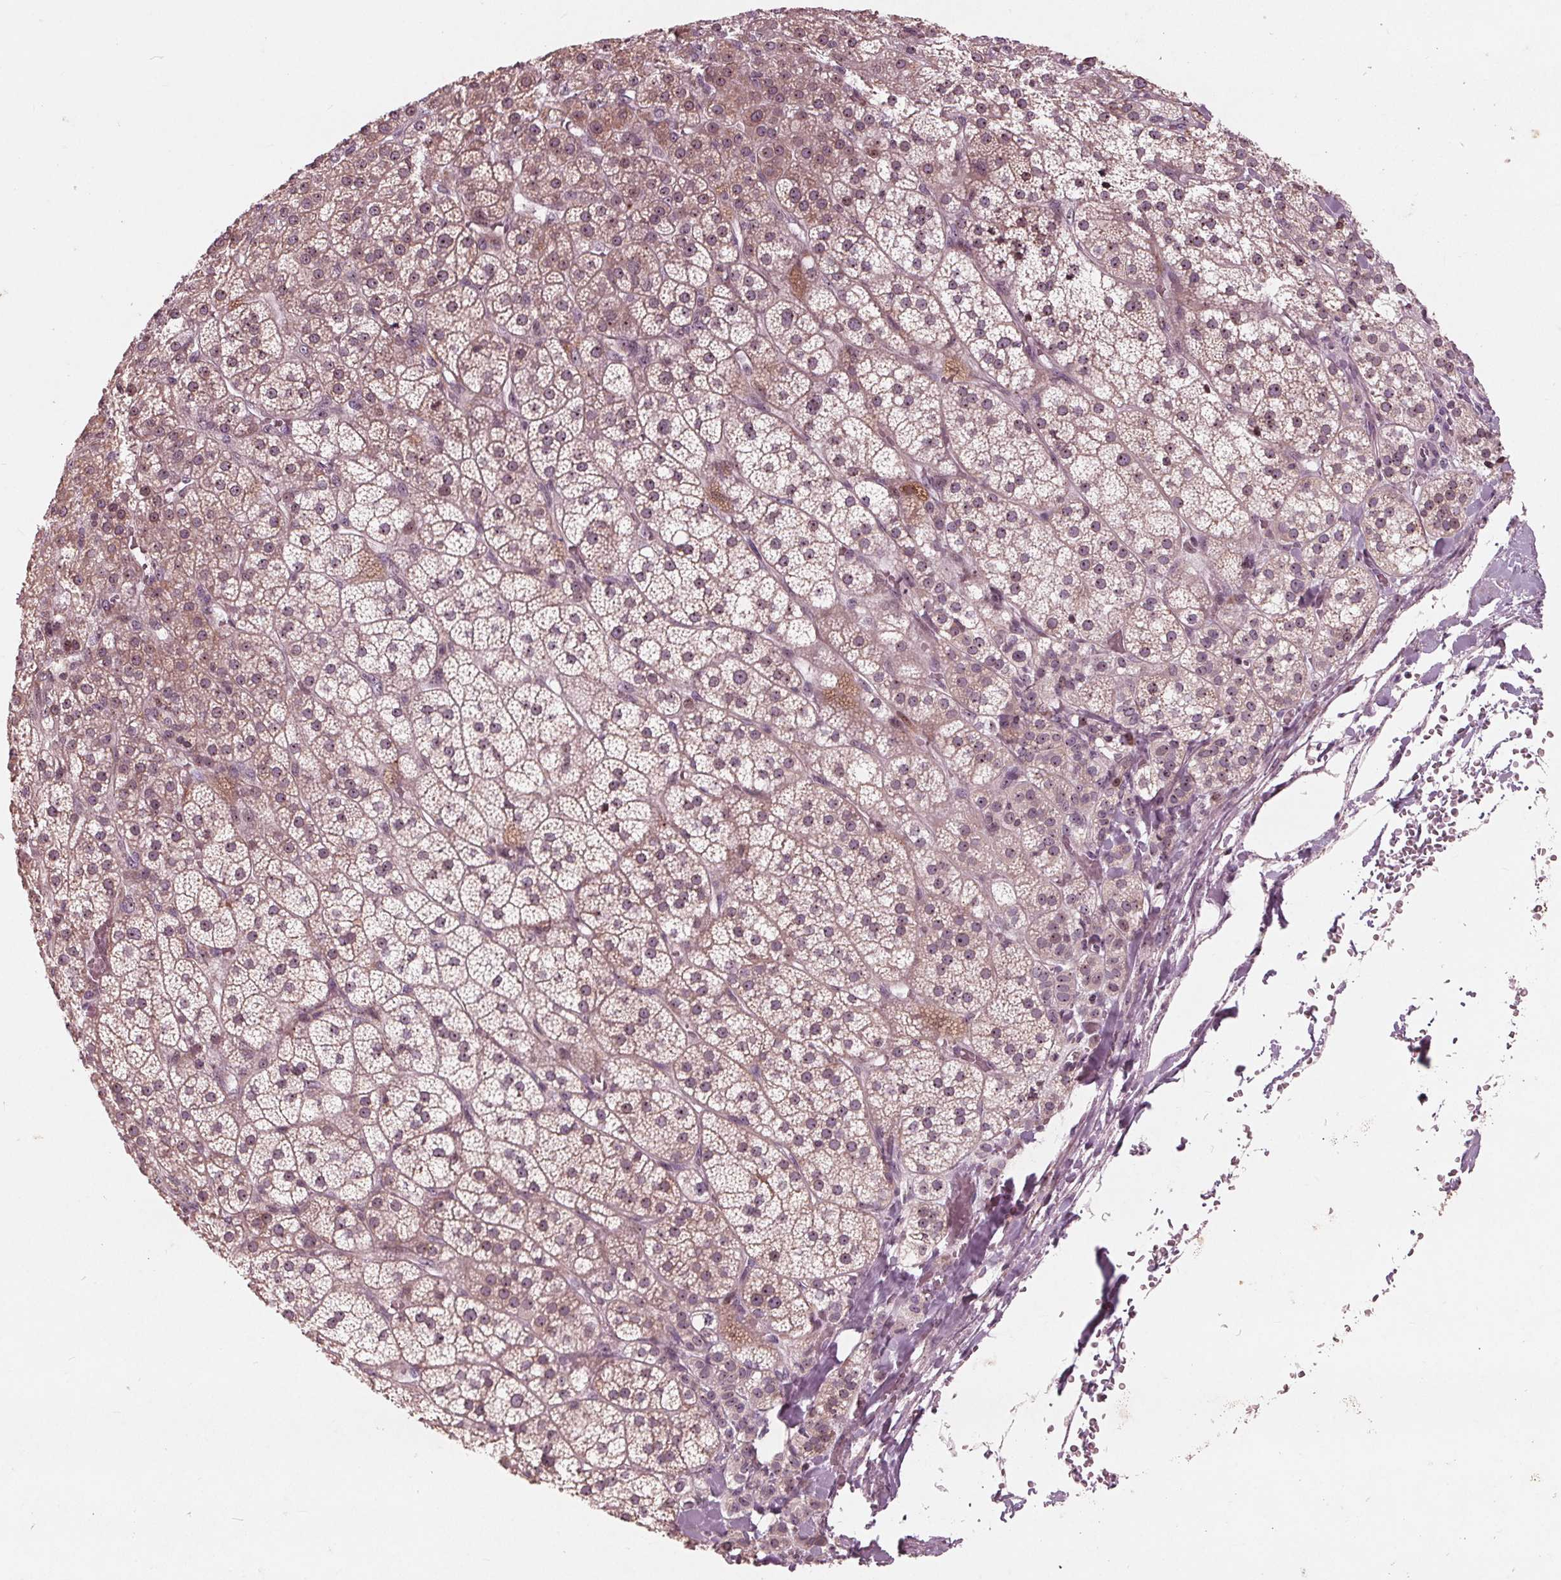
{"staining": {"intensity": "weak", "quantity": "25%-75%", "location": "cytoplasmic/membranous,nuclear"}, "tissue": "adrenal gland", "cell_type": "Glandular cells", "image_type": "normal", "snomed": [{"axis": "morphology", "description": "Normal tissue, NOS"}, {"axis": "topography", "description": "Adrenal gland"}], "caption": "This is an image of immunohistochemistry staining of unremarkable adrenal gland, which shows weak staining in the cytoplasmic/membranous,nuclear of glandular cells.", "gene": "NUP210", "patient": {"sex": "female", "age": 60}}